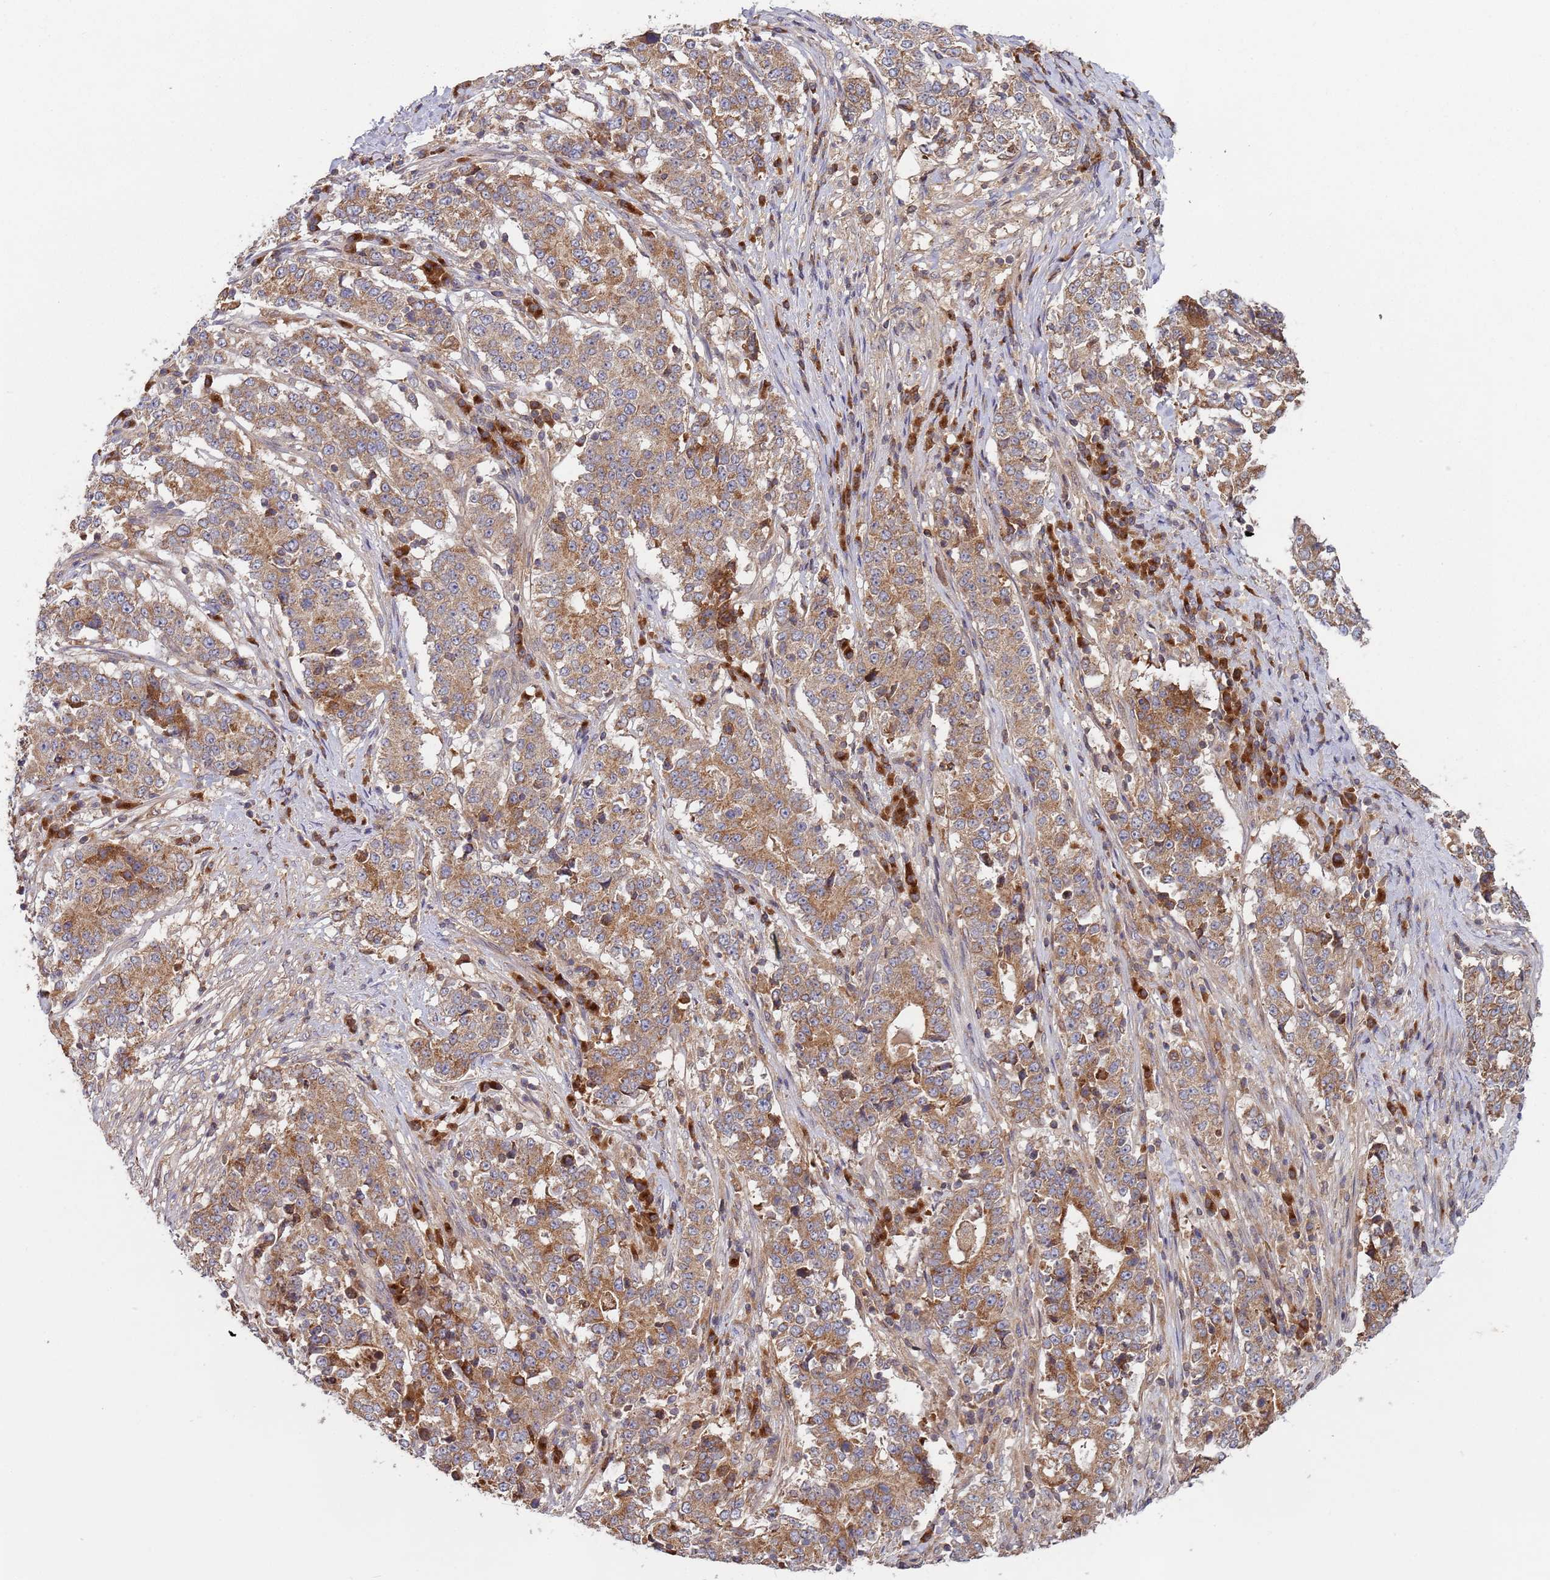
{"staining": {"intensity": "moderate", "quantity": ">75%", "location": "cytoplasmic/membranous"}, "tissue": "stomach cancer", "cell_type": "Tumor cells", "image_type": "cancer", "snomed": [{"axis": "morphology", "description": "Adenocarcinoma, NOS"}, {"axis": "topography", "description": "Stomach"}], "caption": "There is medium levels of moderate cytoplasmic/membranous expression in tumor cells of stomach cancer, as demonstrated by immunohistochemical staining (brown color).", "gene": "OR5A2", "patient": {"sex": "male", "age": 59}}